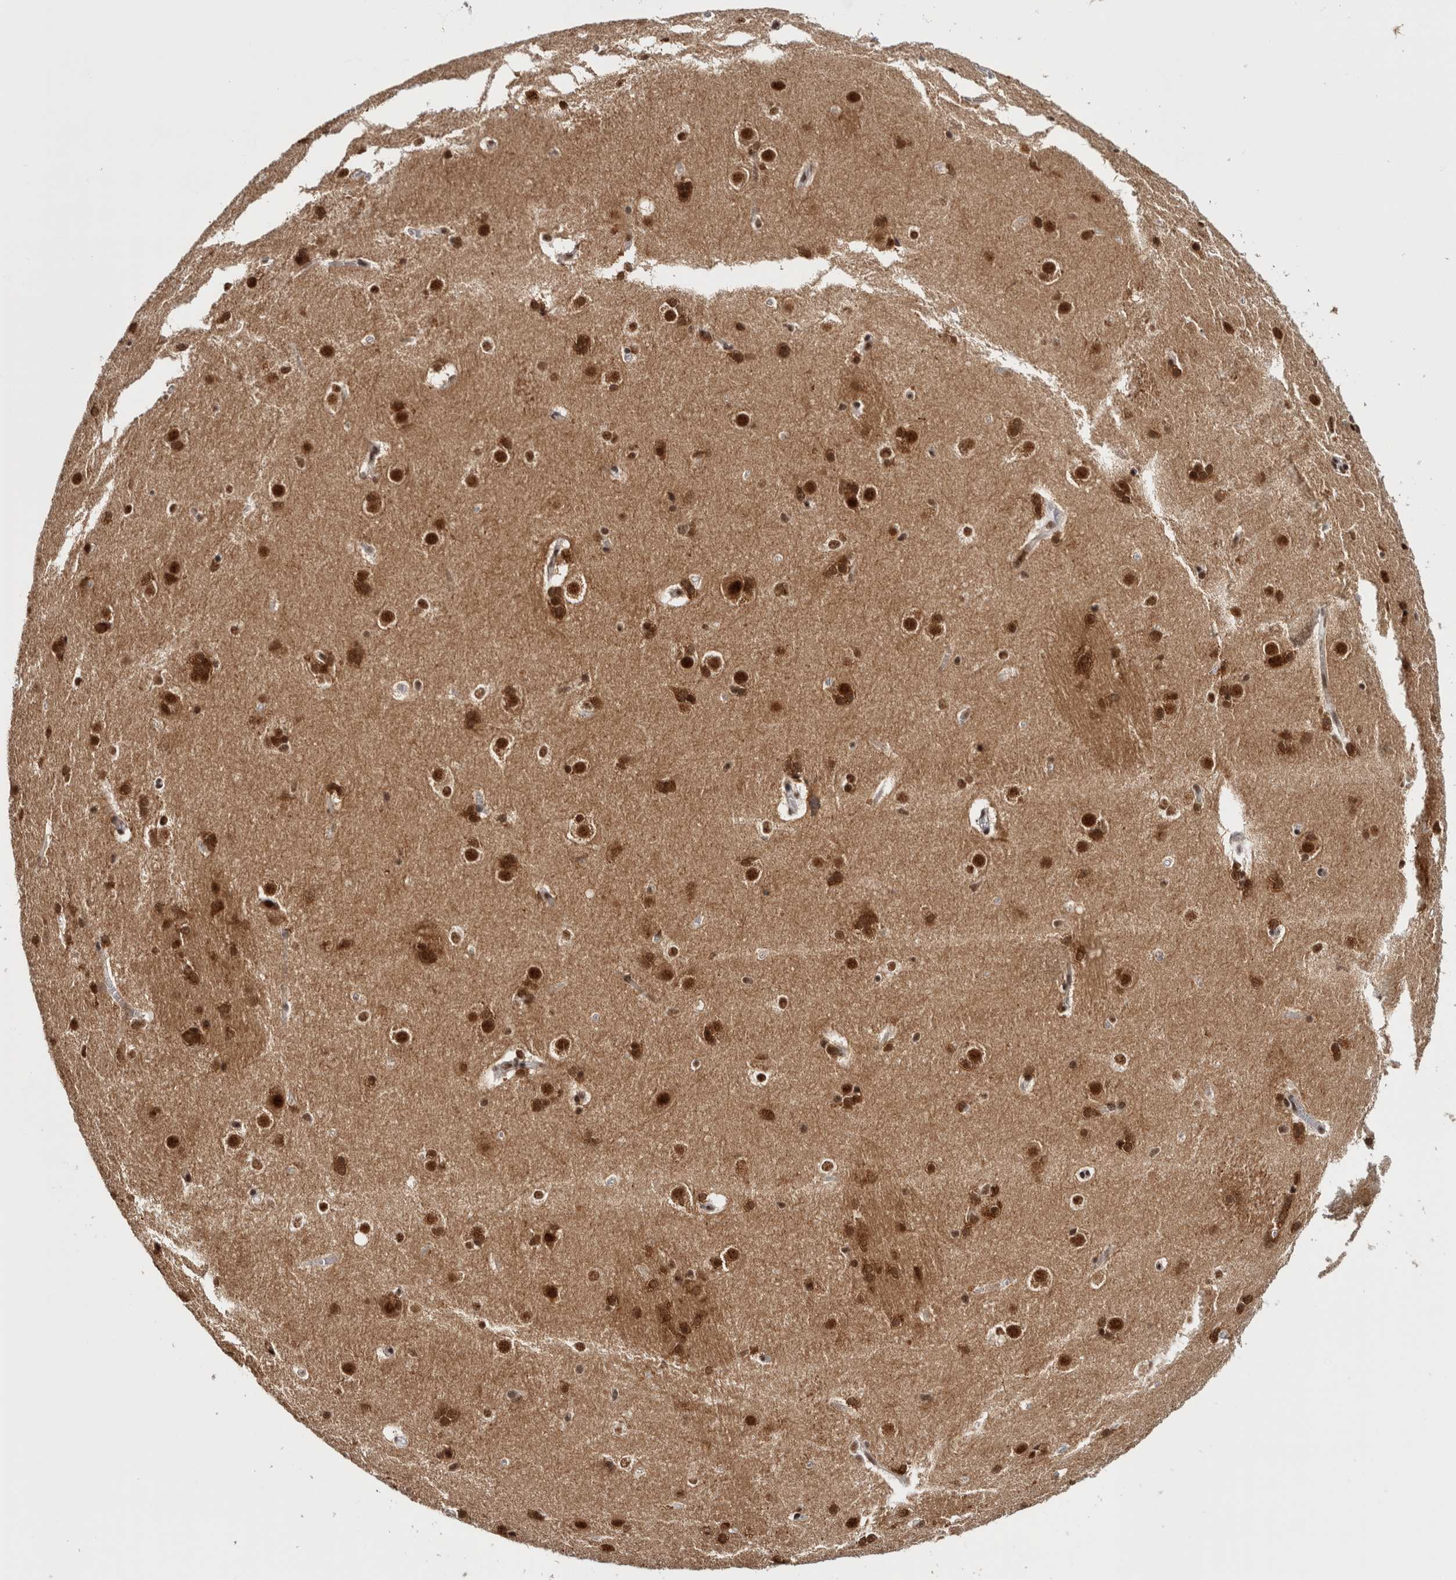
{"staining": {"intensity": "strong", "quantity": "25%-75%", "location": "nuclear"}, "tissue": "caudate", "cell_type": "Glial cells", "image_type": "normal", "snomed": [{"axis": "morphology", "description": "Normal tissue, NOS"}, {"axis": "topography", "description": "Lateral ventricle wall"}], "caption": "Human caudate stained with a brown dye demonstrates strong nuclear positive staining in about 25%-75% of glial cells.", "gene": "MKNK1", "patient": {"sex": "female", "age": 19}}